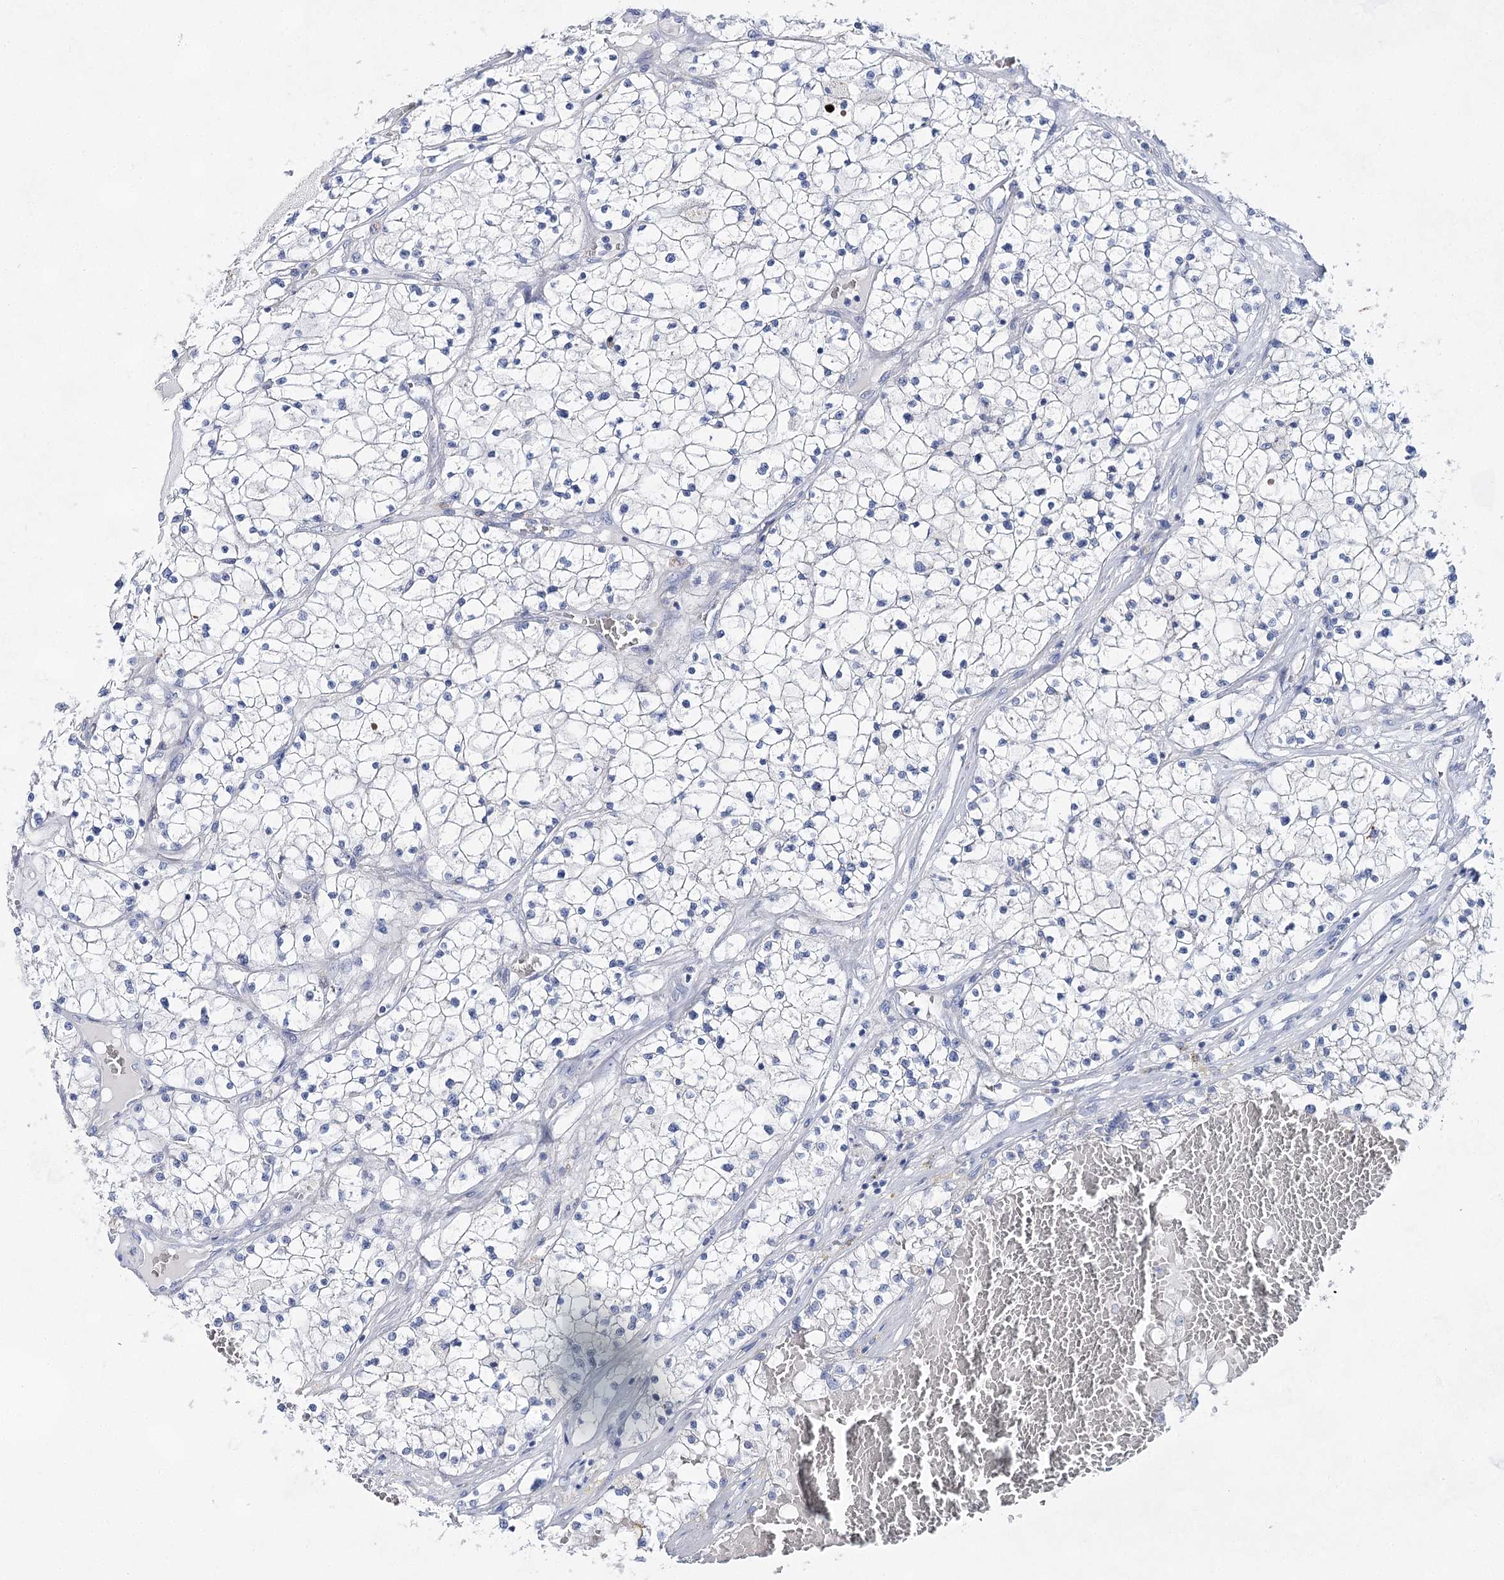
{"staining": {"intensity": "negative", "quantity": "none", "location": "none"}, "tissue": "renal cancer", "cell_type": "Tumor cells", "image_type": "cancer", "snomed": [{"axis": "morphology", "description": "Normal tissue, NOS"}, {"axis": "morphology", "description": "Adenocarcinoma, NOS"}, {"axis": "topography", "description": "Kidney"}], "caption": "There is no significant staining in tumor cells of renal adenocarcinoma.", "gene": "BPHL", "patient": {"sex": "male", "age": 68}}